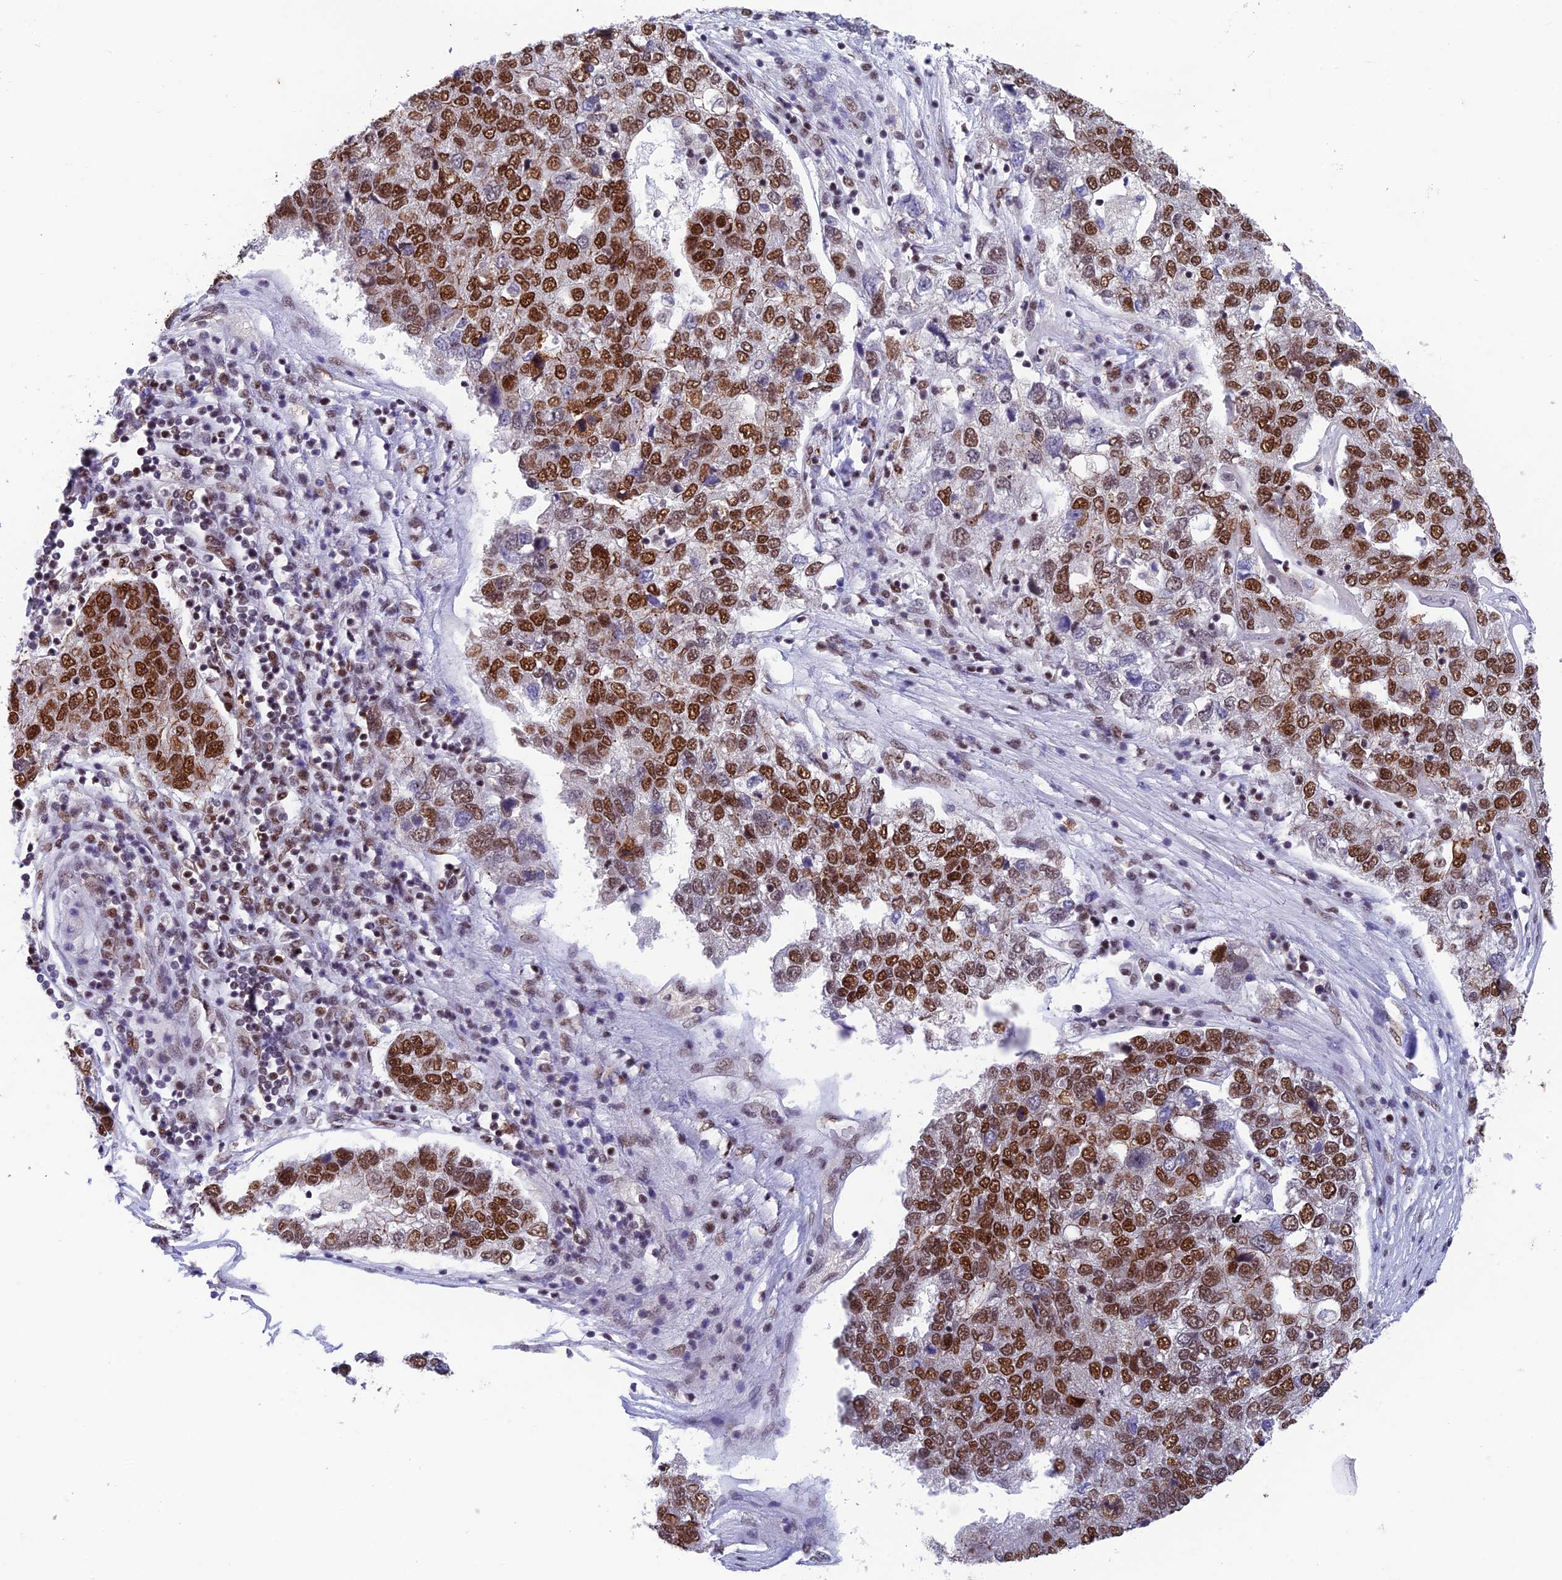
{"staining": {"intensity": "strong", "quantity": ">75%", "location": "nuclear"}, "tissue": "pancreatic cancer", "cell_type": "Tumor cells", "image_type": "cancer", "snomed": [{"axis": "morphology", "description": "Adenocarcinoma, NOS"}, {"axis": "topography", "description": "Pancreas"}], "caption": "IHC of pancreatic cancer exhibits high levels of strong nuclear positivity in approximately >75% of tumor cells.", "gene": "EEF1AKMT3", "patient": {"sex": "female", "age": 61}}